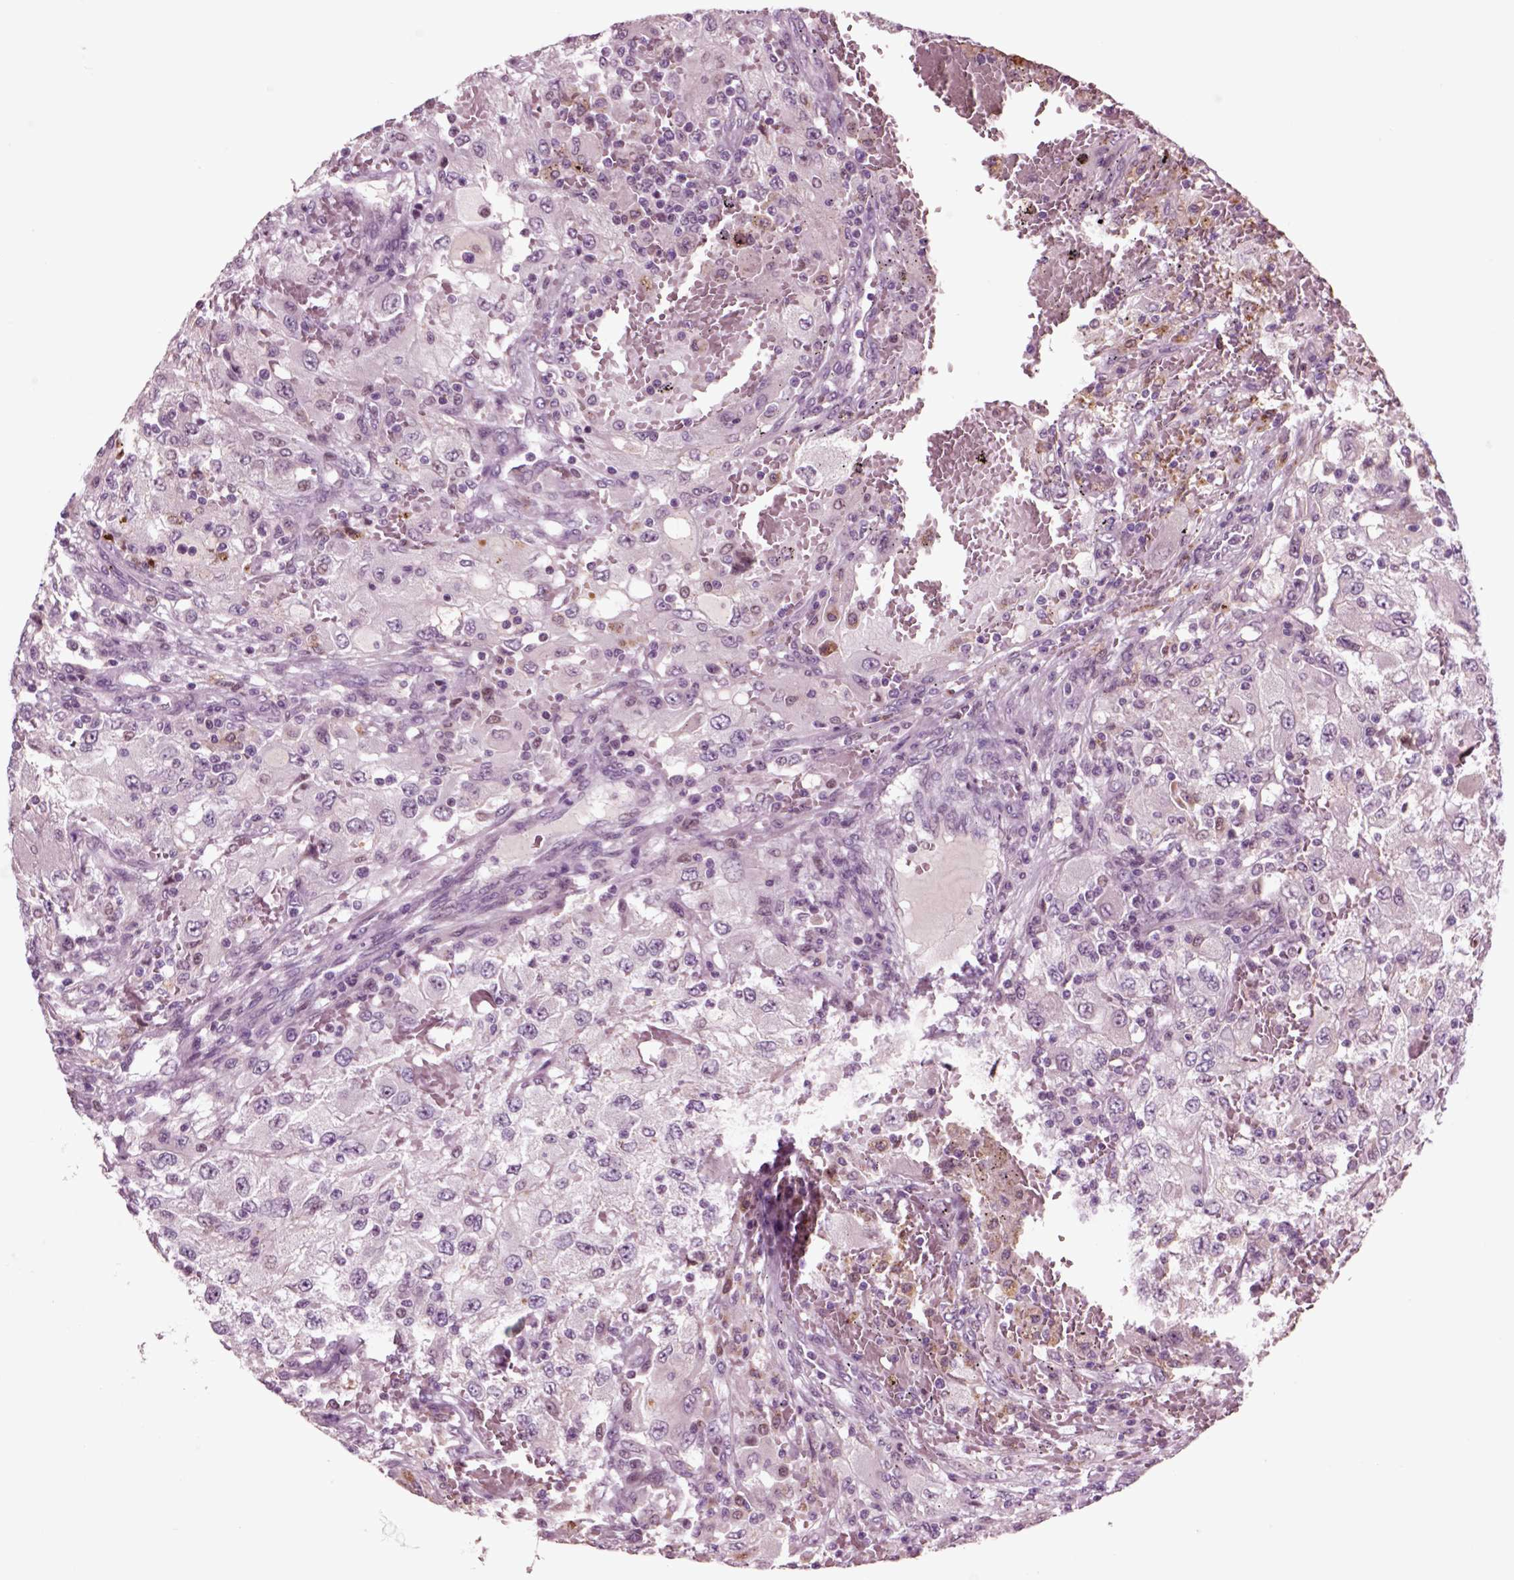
{"staining": {"intensity": "negative", "quantity": "none", "location": "none"}, "tissue": "renal cancer", "cell_type": "Tumor cells", "image_type": "cancer", "snomed": [{"axis": "morphology", "description": "Adenocarcinoma, NOS"}, {"axis": "topography", "description": "Kidney"}], "caption": "Tumor cells show no significant protein positivity in renal adenocarcinoma.", "gene": "CHGB", "patient": {"sex": "female", "age": 67}}